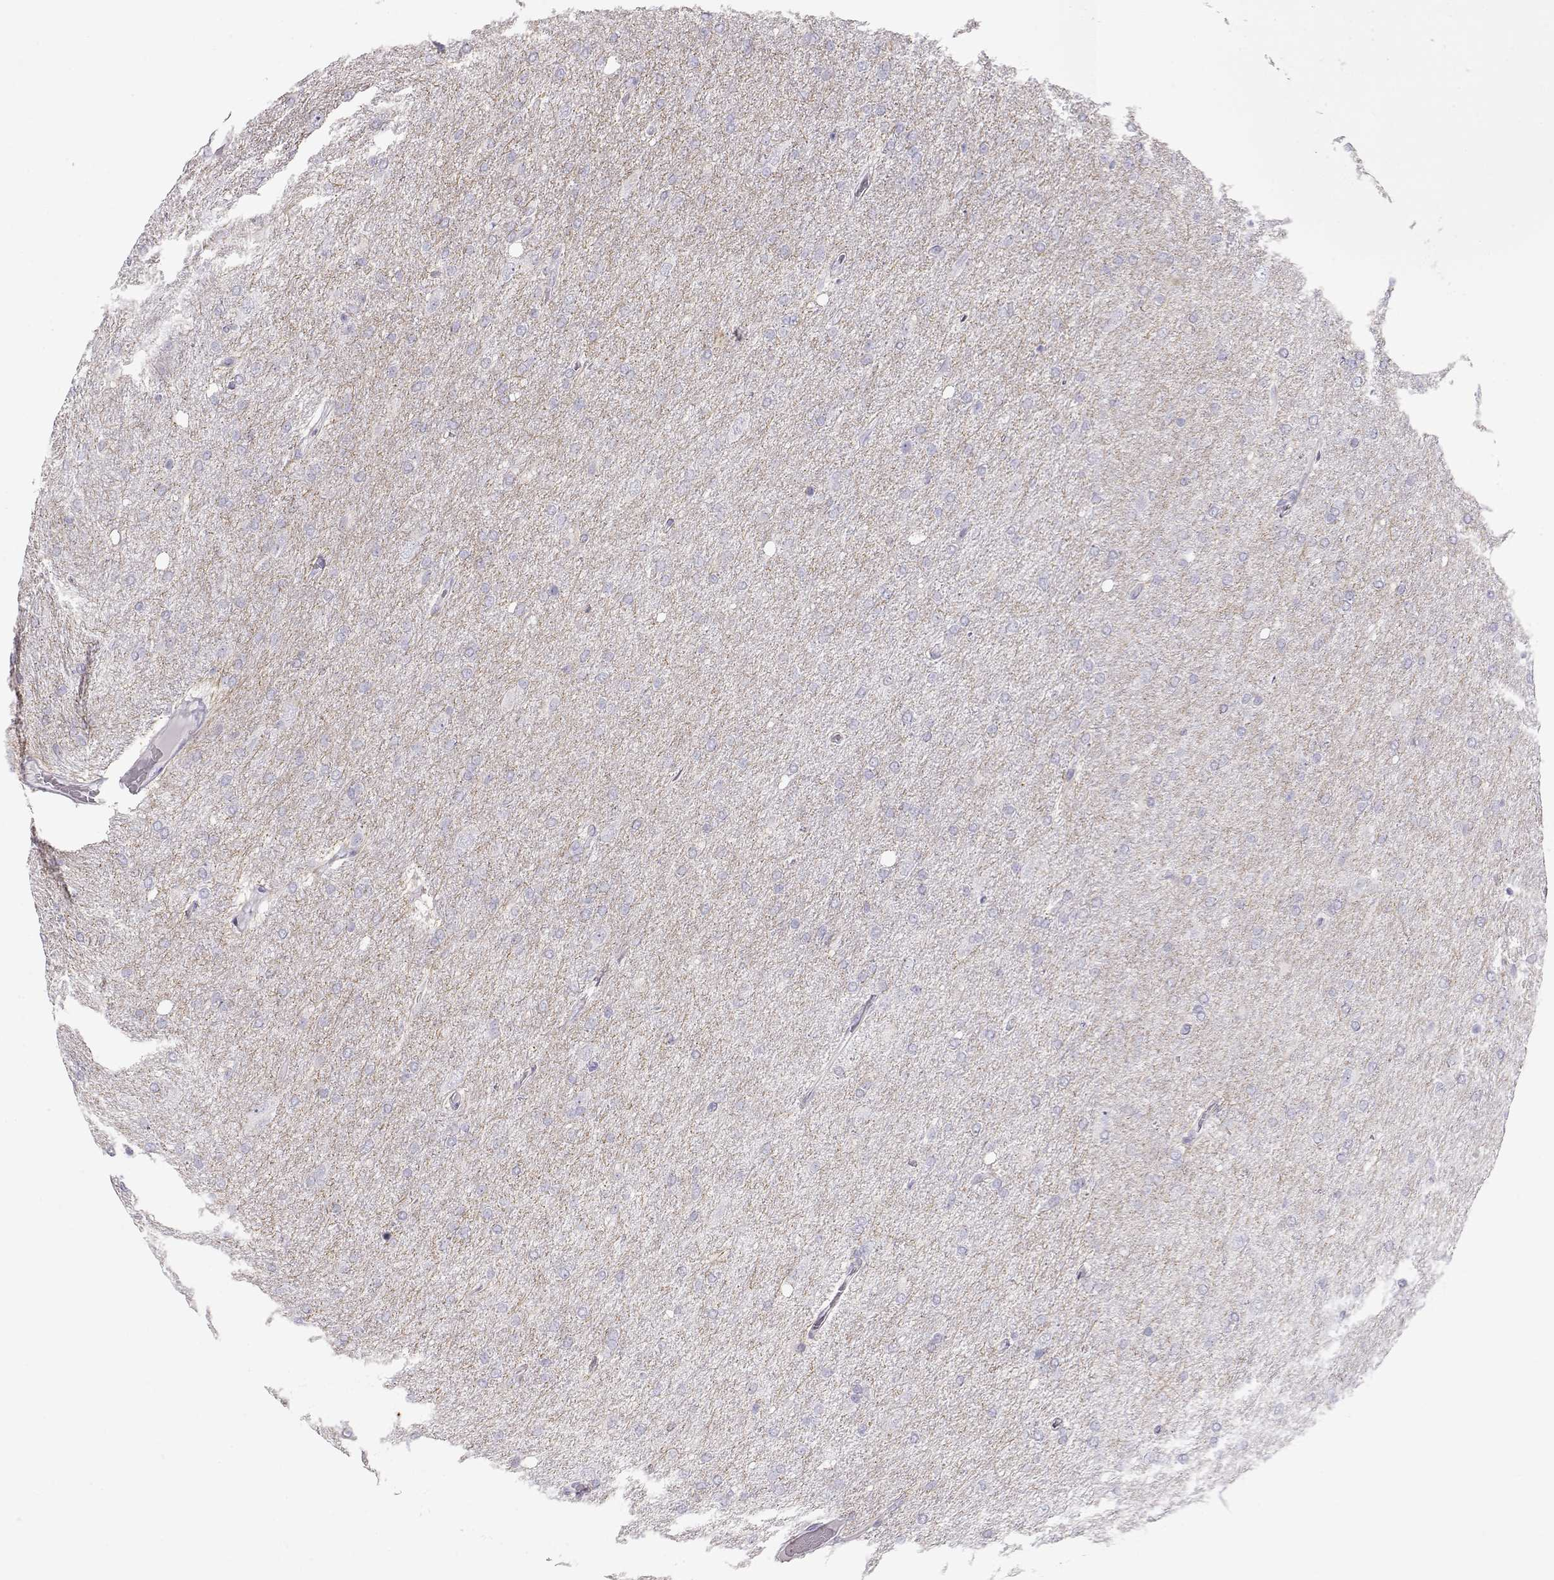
{"staining": {"intensity": "negative", "quantity": "none", "location": "none"}, "tissue": "glioma", "cell_type": "Tumor cells", "image_type": "cancer", "snomed": [{"axis": "morphology", "description": "Glioma, malignant, High grade"}, {"axis": "topography", "description": "Cerebral cortex"}], "caption": "Immunohistochemistry (IHC) micrograph of malignant high-grade glioma stained for a protein (brown), which reveals no staining in tumor cells. (DAB immunohistochemistry (IHC) visualized using brightfield microscopy, high magnification).", "gene": "SLITRK3", "patient": {"sex": "male", "age": 70}}